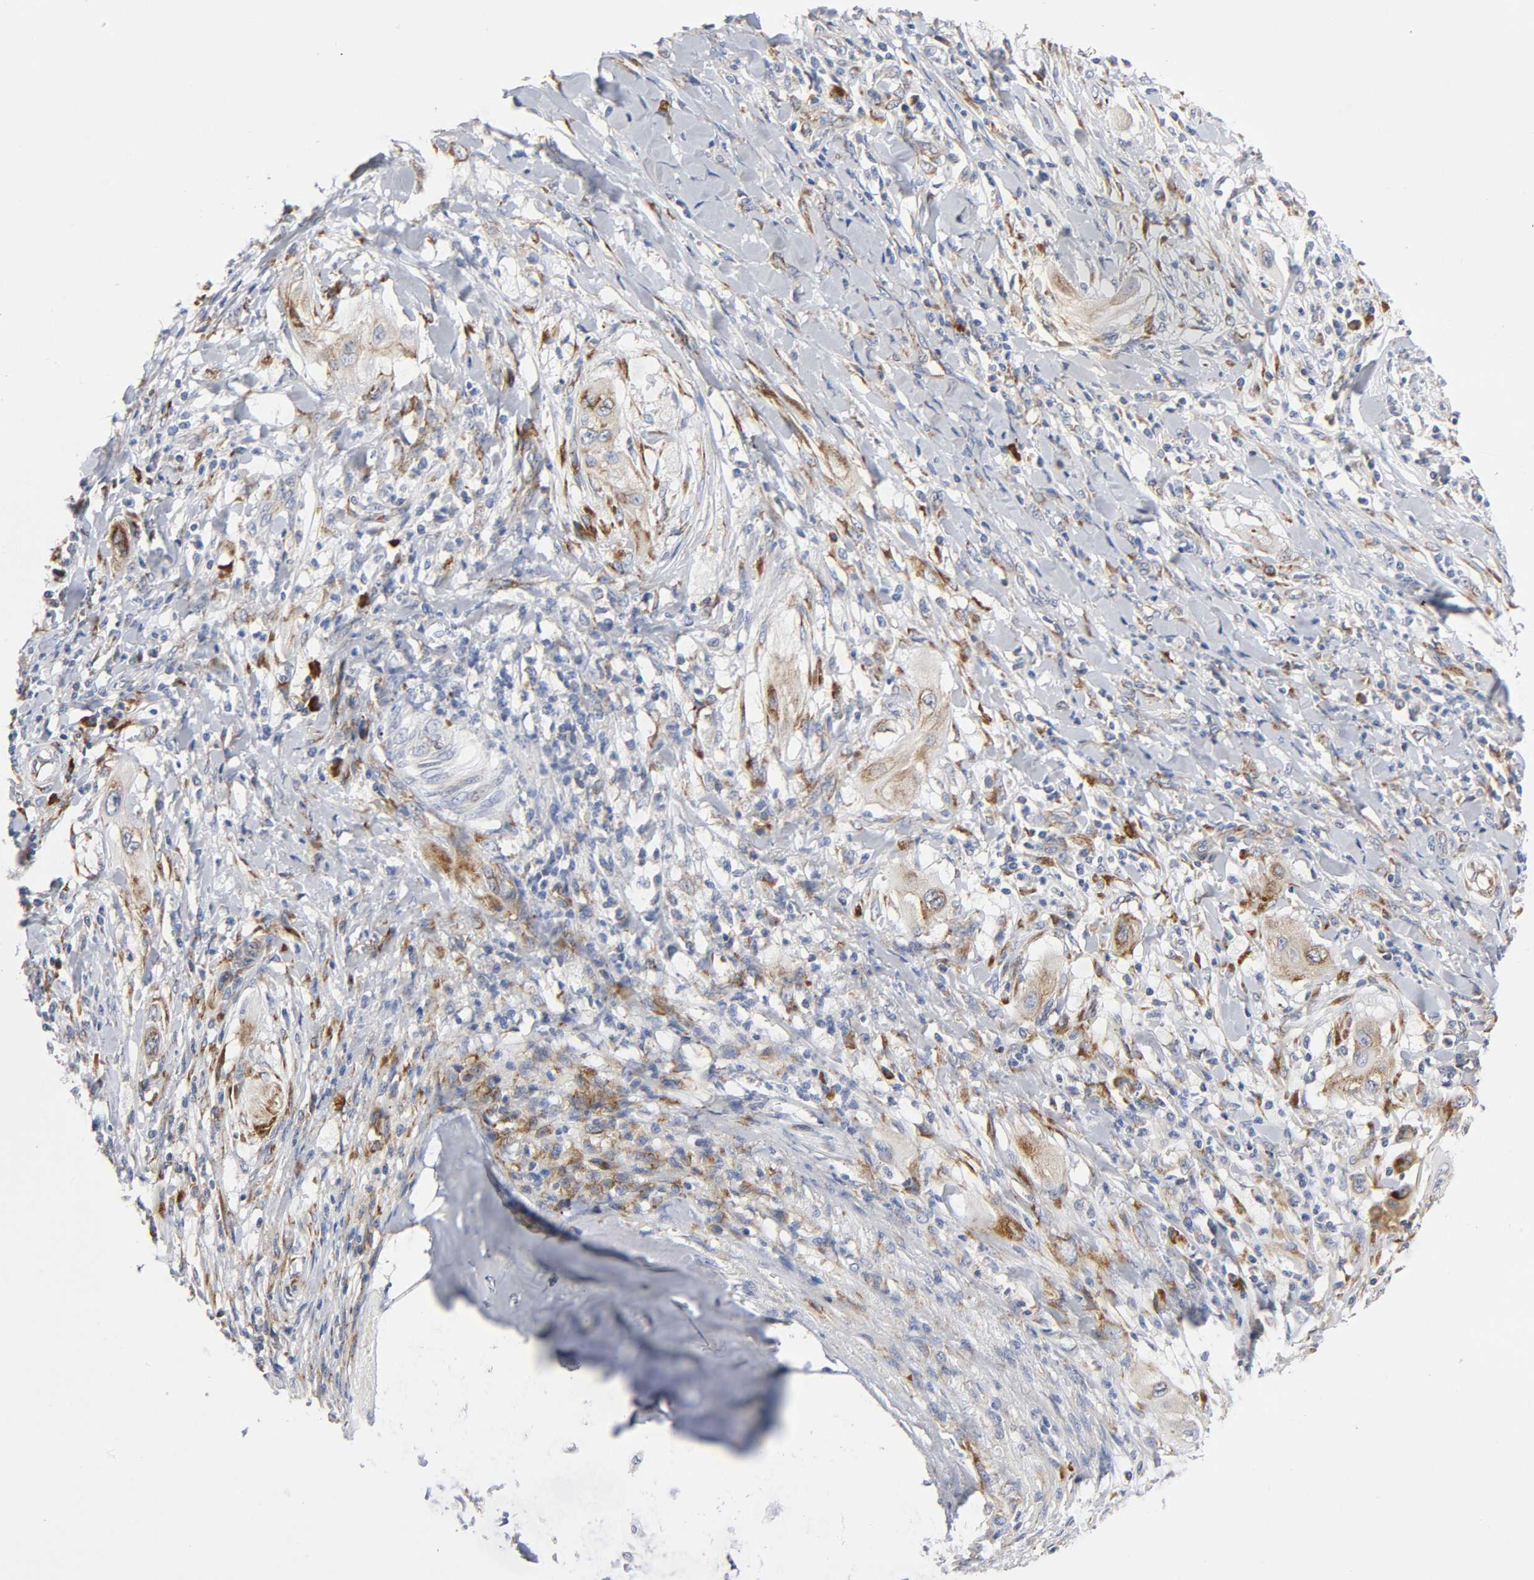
{"staining": {"intensity": "moderate", "quantity": "25%-75%", "location": "cytoplasmic/membranous"}, "tissue": "lung cancer", "cell_type": "Tumor cells", "image_type": "cancer", "snomed": [{"axis": "morphology", "description": "Squamous cell carcinoma, NOS"}, {"axis": "topography", "description": "Lung"}], "caption": "Protein expression analysis of human lung squamous cell carcinoma reveals moderate cytoplasmic/membranous positivity in about 25%-75% of tumor cells. Nuclei are stained in blue.", "gene": "REL", "patient": {"sex": "female", "age": 47}}